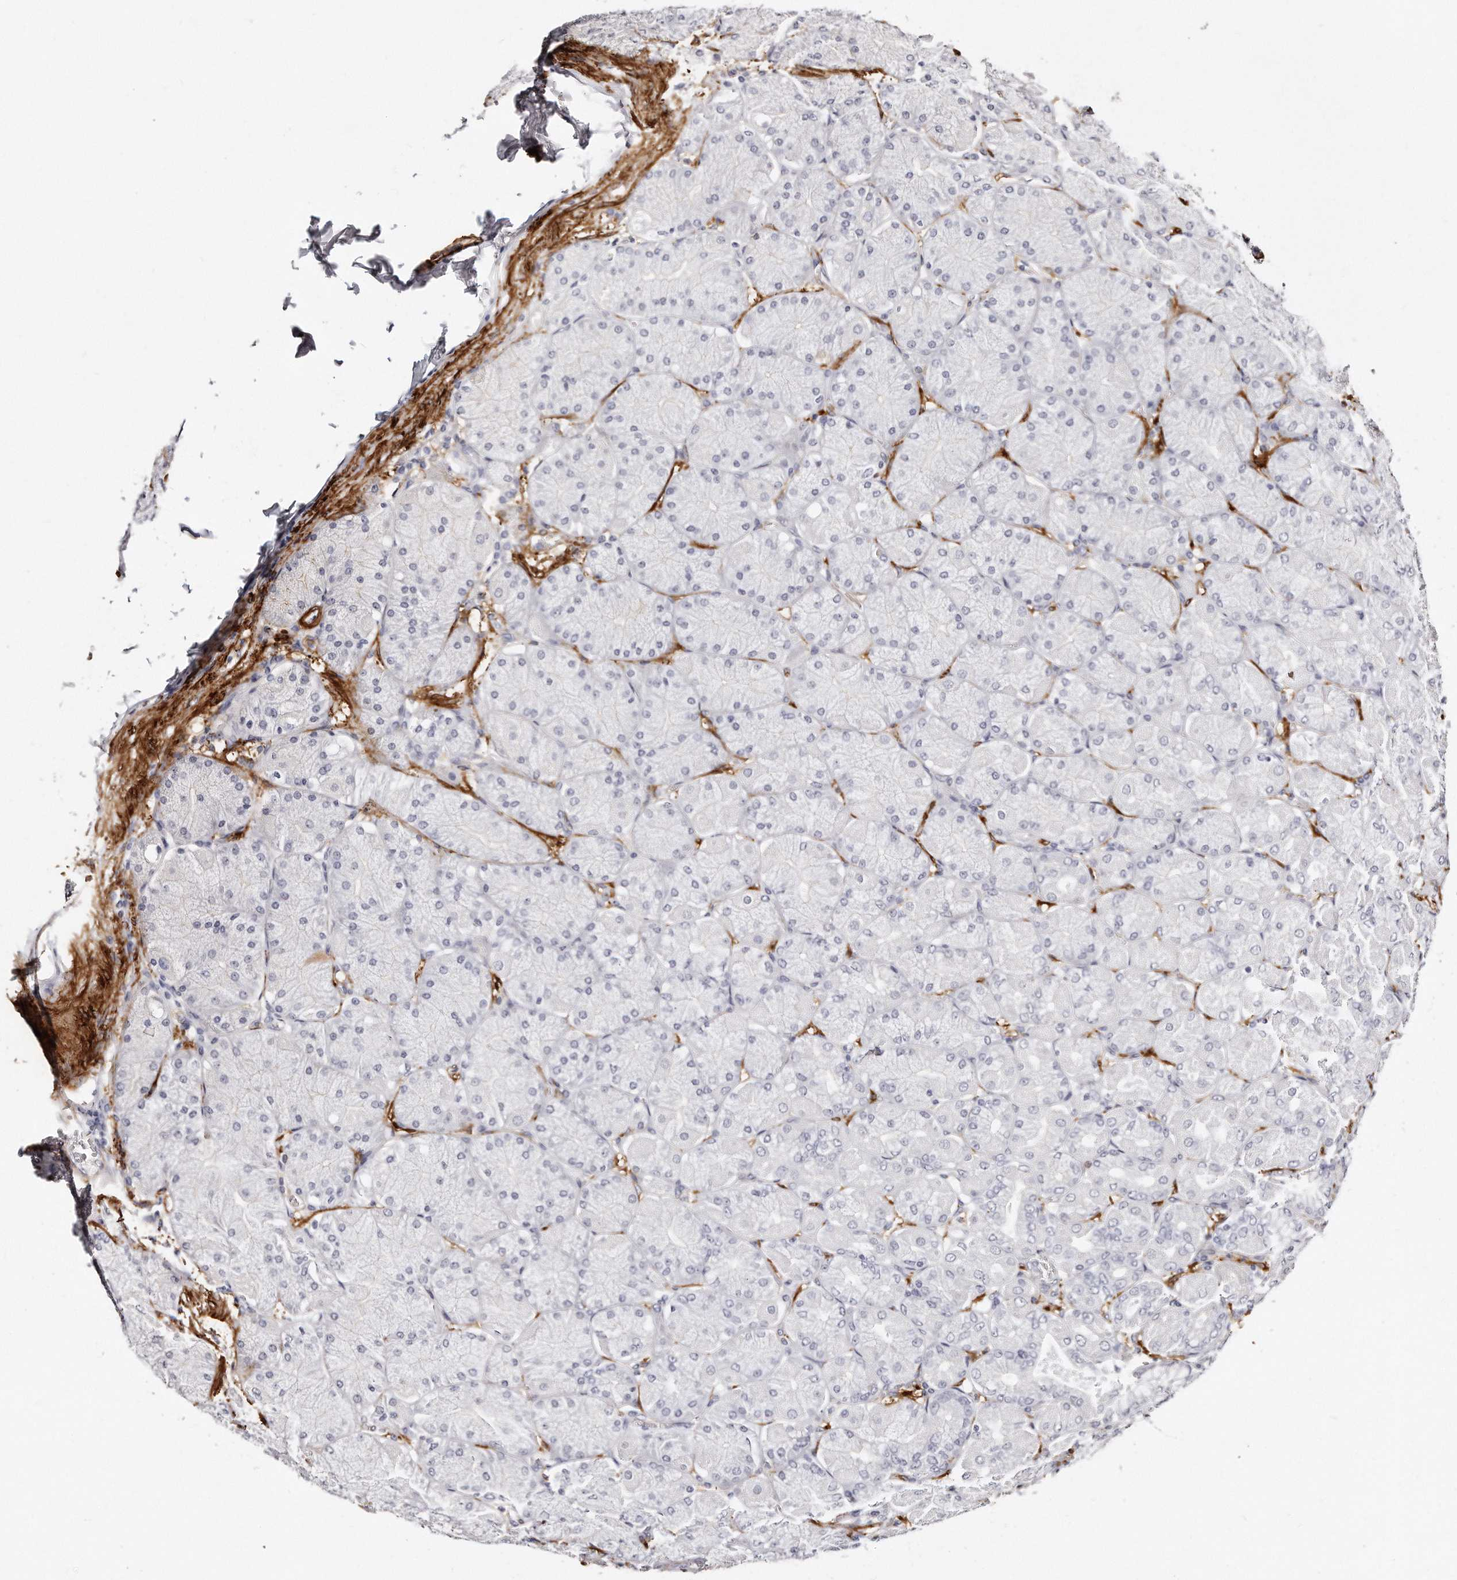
{"staining": {"intensity": "negative", "quantity": "none", "location": "none"}, "tissue": "stomach", "cell_type": "Glandular cells", "image_type": "normal", "snomed": [{"axis": "morphology", "description": "Normal tissue, NOS"}, {"axis": "topography", "description": "Stomach, upper"}], "caption": "Glandular cells show no significant protein positivity in benign stomach.", "gene": "LMOD1", "patient": {"sex": "female", "age": 56}}